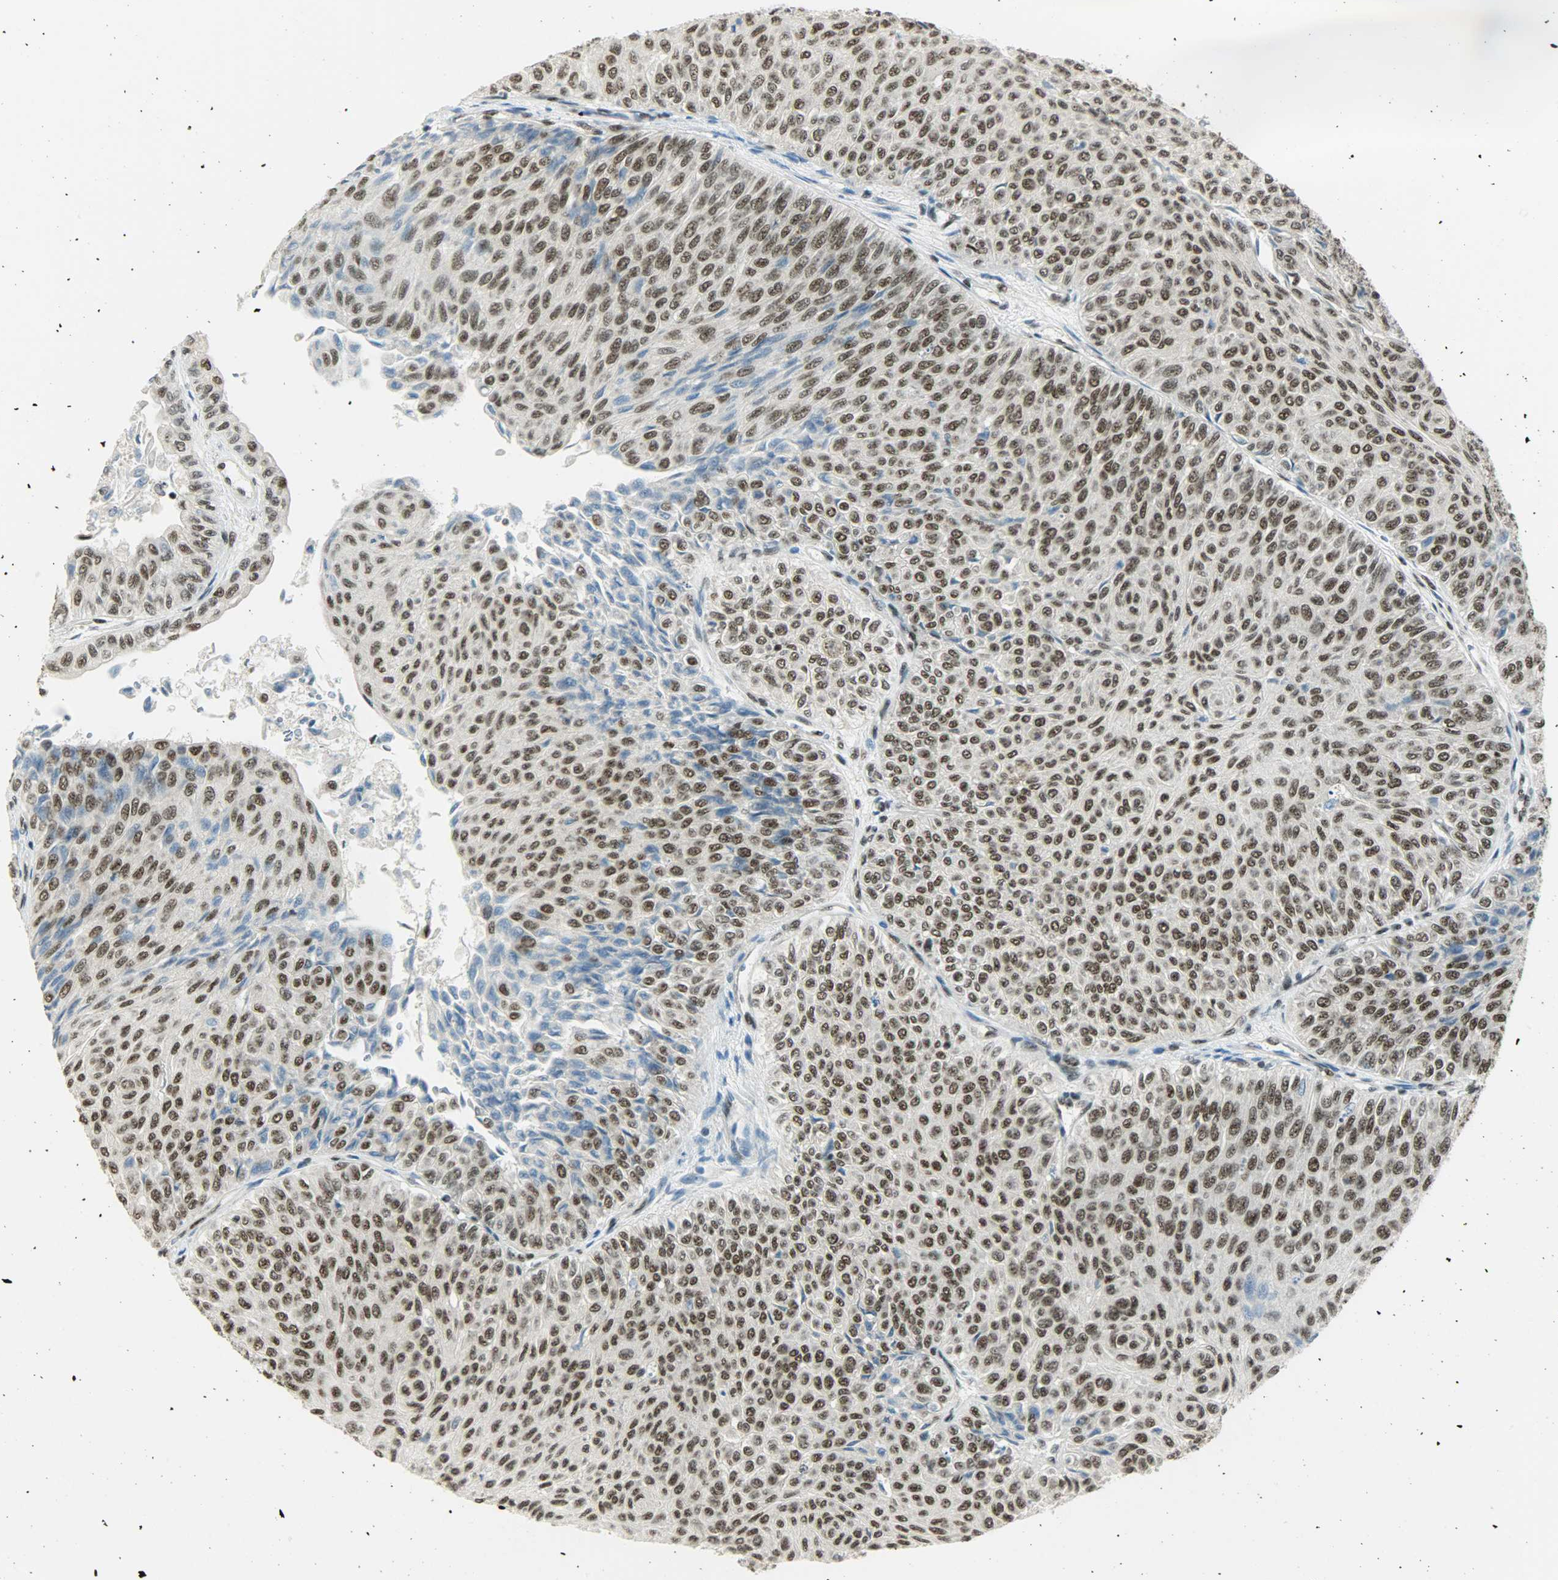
{"staining": {"intensity": "strong", "quantity": ">75%", "location": "nuclear"}, "tissue": "urothelial cancer", "cell_type": "Tumor cells", "image_type": "cancer", "snomed": [{"axis": "morphology", "description": "Urothelial carcinoma, Low grade"}, {"axis": "topography", "description": "Urinary bladder"}], "caption": "Immunohistochemistry micrograph of urothelial carcinoma (low-grade) stained for a protein (brown), which exhibits high levels of strong nuclear positivity in approximately >75% of tumor cells.", "gene": "SUGP1", "patient": {"sex": "male", "age": 78}}